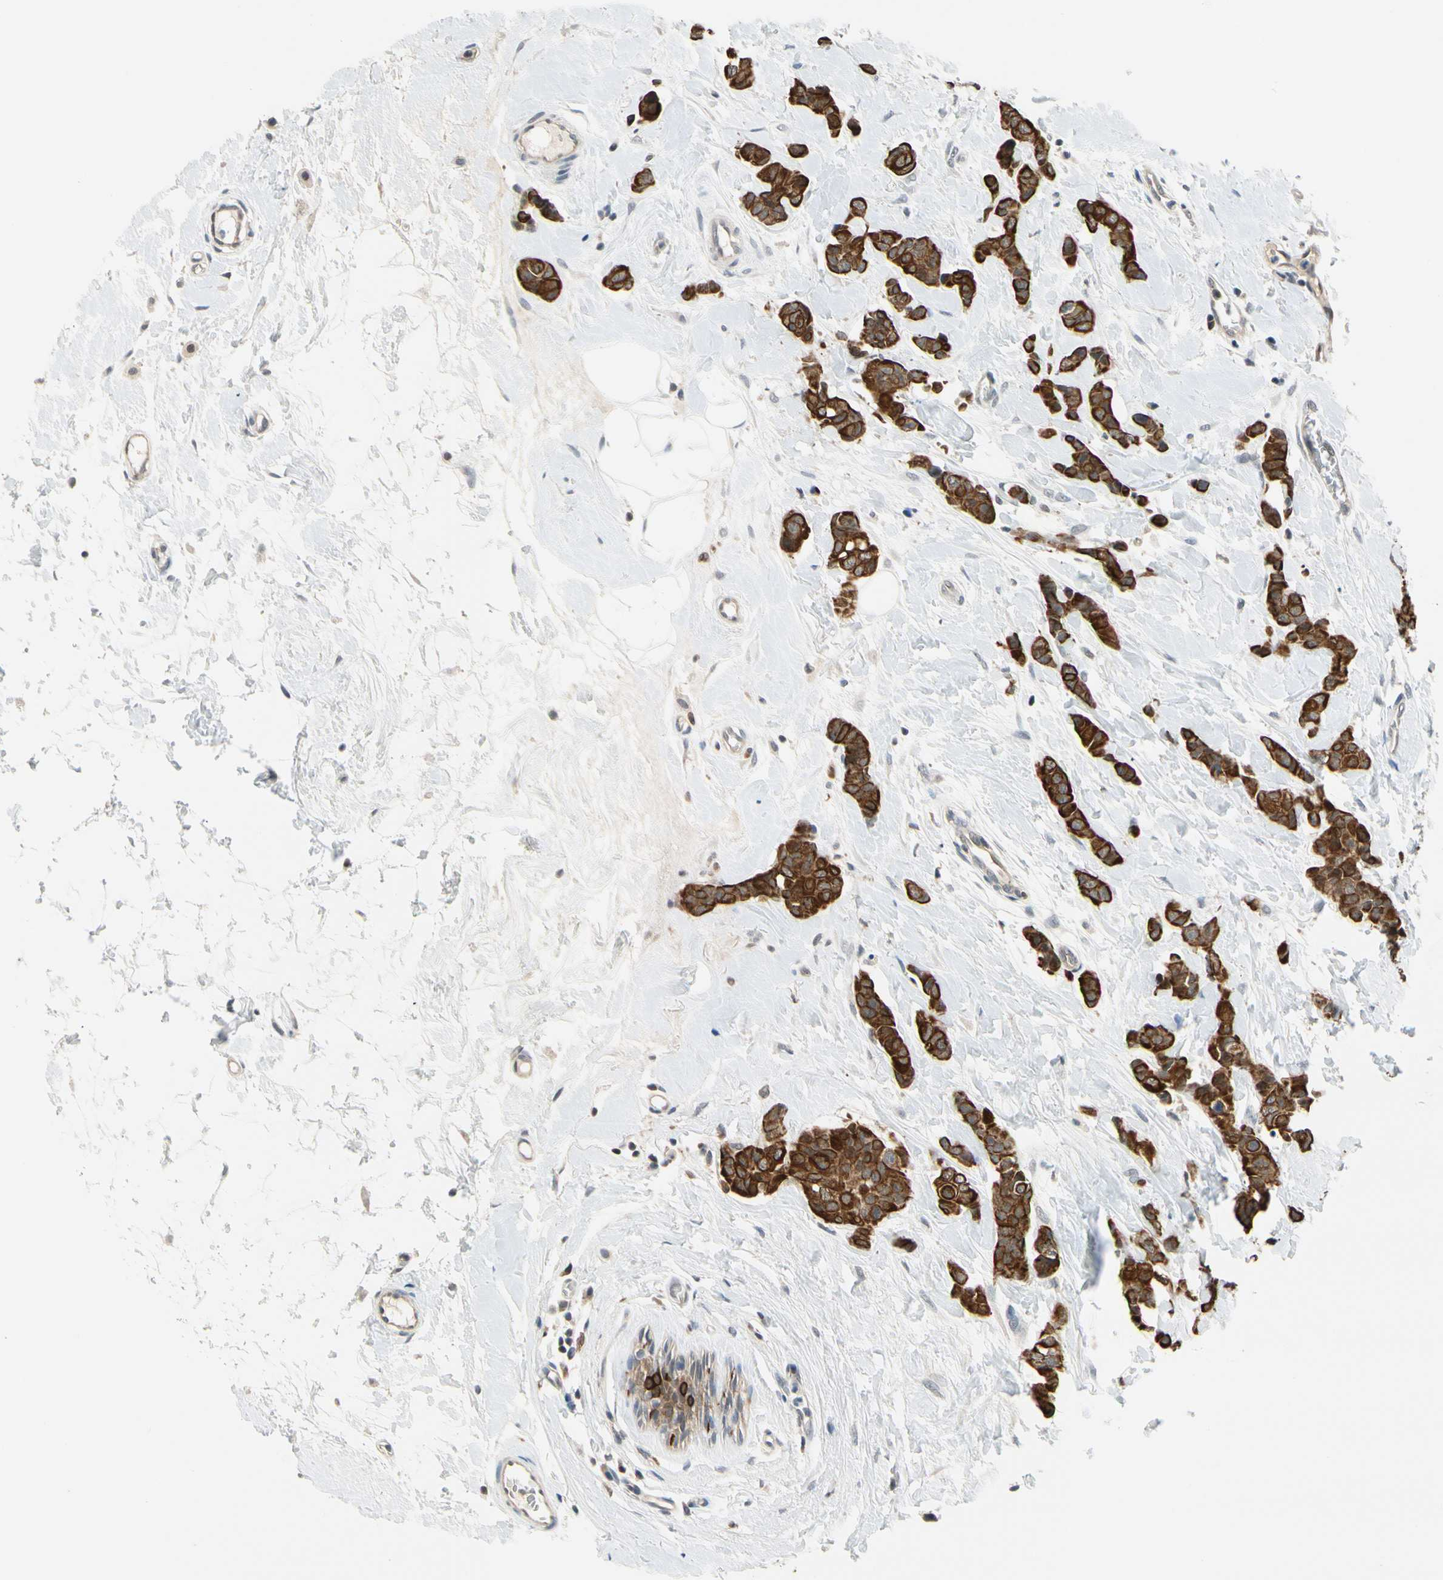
{"staining": {"intensity": "strong", "quantity": ">75%", "location": "cytoplasmic/membranous"}, "tissue": "breast cancer", "cell_type": "Tumor cells", "image_type": "cancer", "snomed": [{"axis": "morphology", "description": "Normal tissue, NOS"}, {"axis": "morphology", "description": "Duct carcinoma"}, {"axis": "topography", "description": "Breast"}], "caption": "Breast infiltrating ductal carcinoma was stained to show a protein in brown. There is high levels of strong cytoplasmic/membranous staining in approximately >75% of tumor cells.", "gene": "TAF12", "patient": {"sex": "female", "age": 40}}